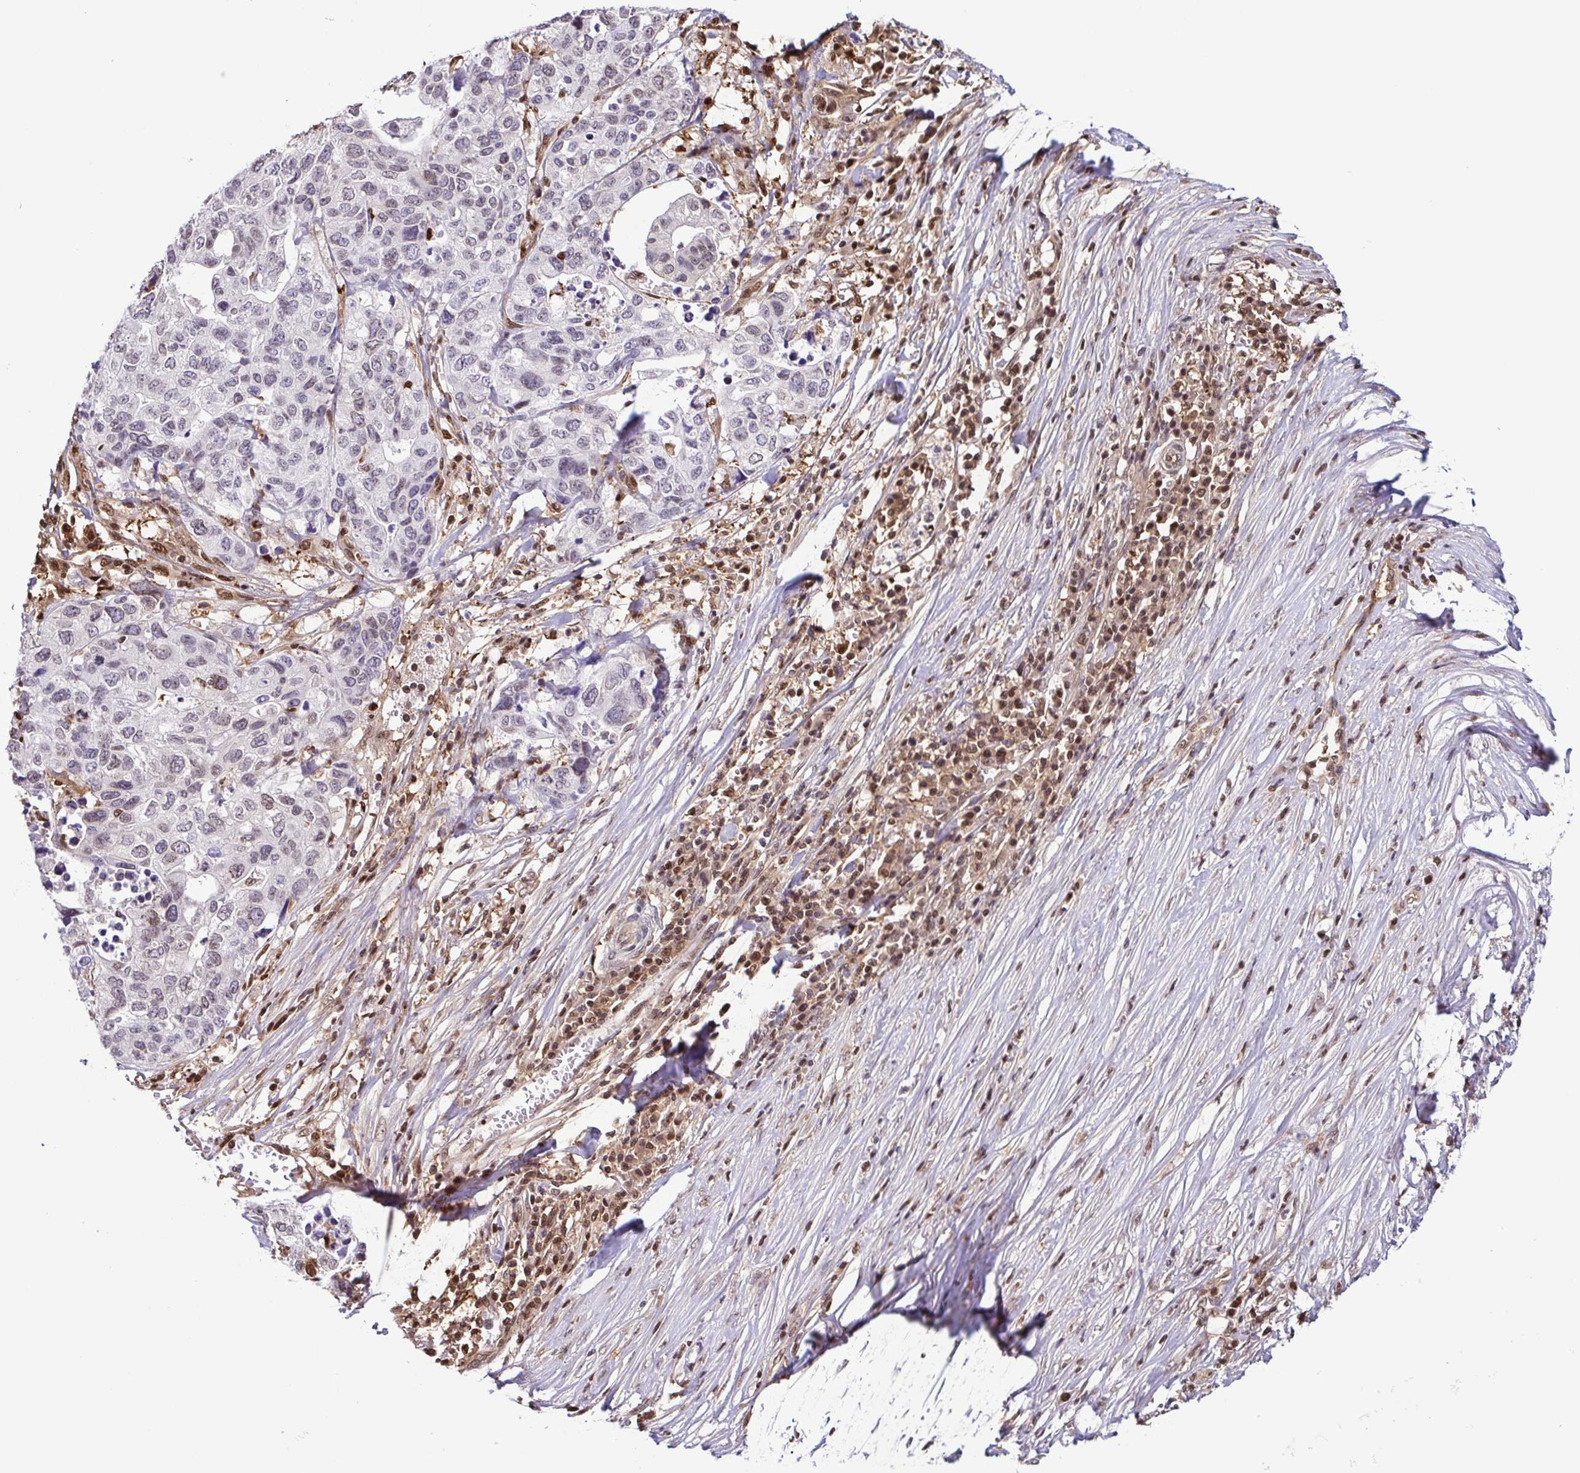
{"staining": {"intensity": "moderate", "quantity": "25%-75%", "location": "nuclear"}, "tissue": "stomach cancer", "cell_type": "Tumor cells", "image_type": "cancer", "snomed": [{"axis": "morphology", "description": "Adenocarcinoma, NOS"}, {"axis": "topography", "description": "Stomach, upper"}], "caption": "Stomach cancer (adenocarcinoma) stained with a brown dye reveals moderate nuclear positive staining in about 25%-75% of tumor cells.", "gene": "PSMB9", "patient": {"sex": "female", "age": 67}}